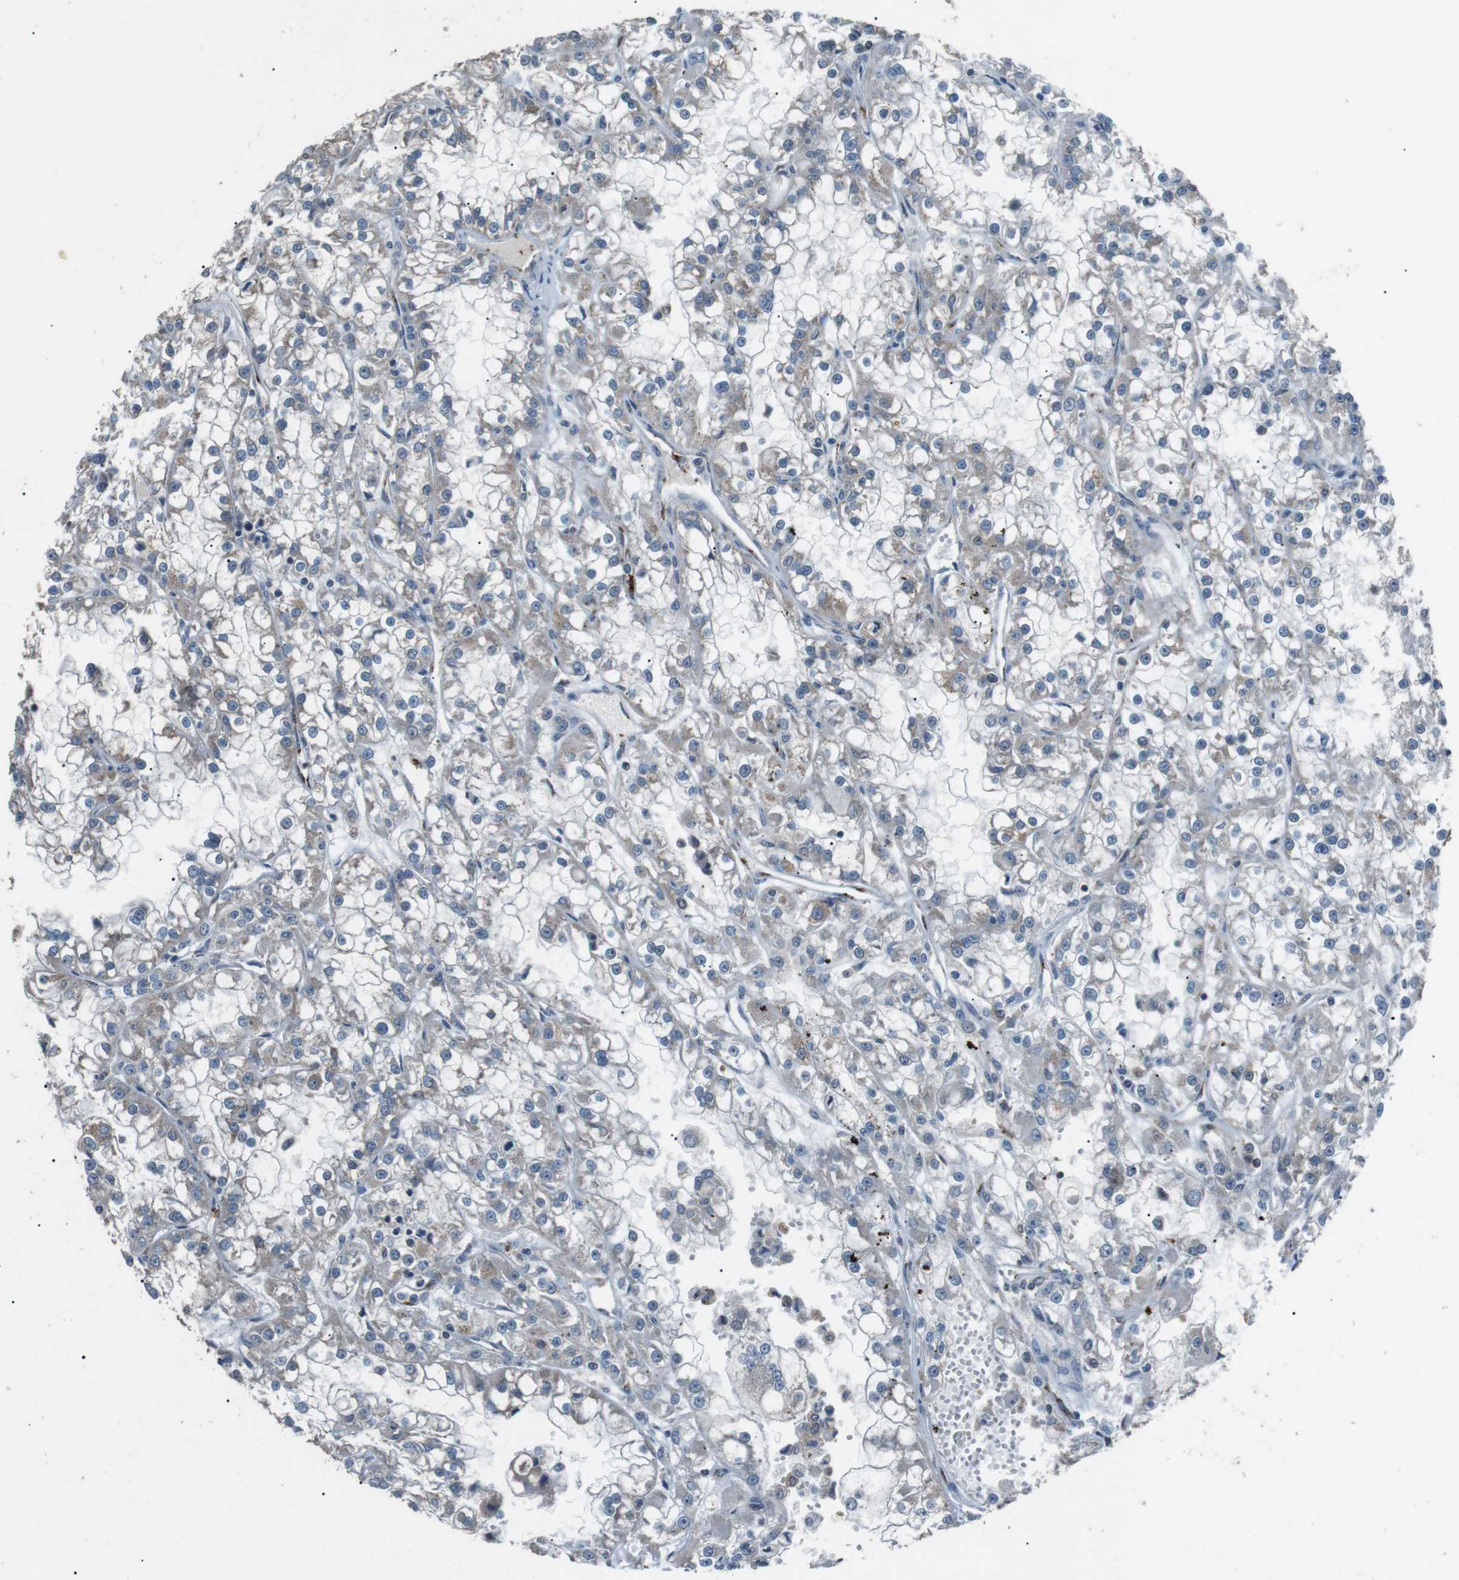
{"staining": {"intensity": "weak", "quantity": "<25%", "location": "cytoplasmic/membranous"}, "tissue": "renal cancer", "cell_type": "Tumor cells", "image_type": "cancer", "snomed": [{"axis": "morphology", "description": "Adenocarcinoma, NOS"}, {"axis": "topography", "description": "Kidney"}], "caption": "Renal adenocarcinoma was stained to show a protein in brown. There is no significant expression in tumor cells.", "gene": "NEK7", "patient": {"sex": "female", "age": 52}}